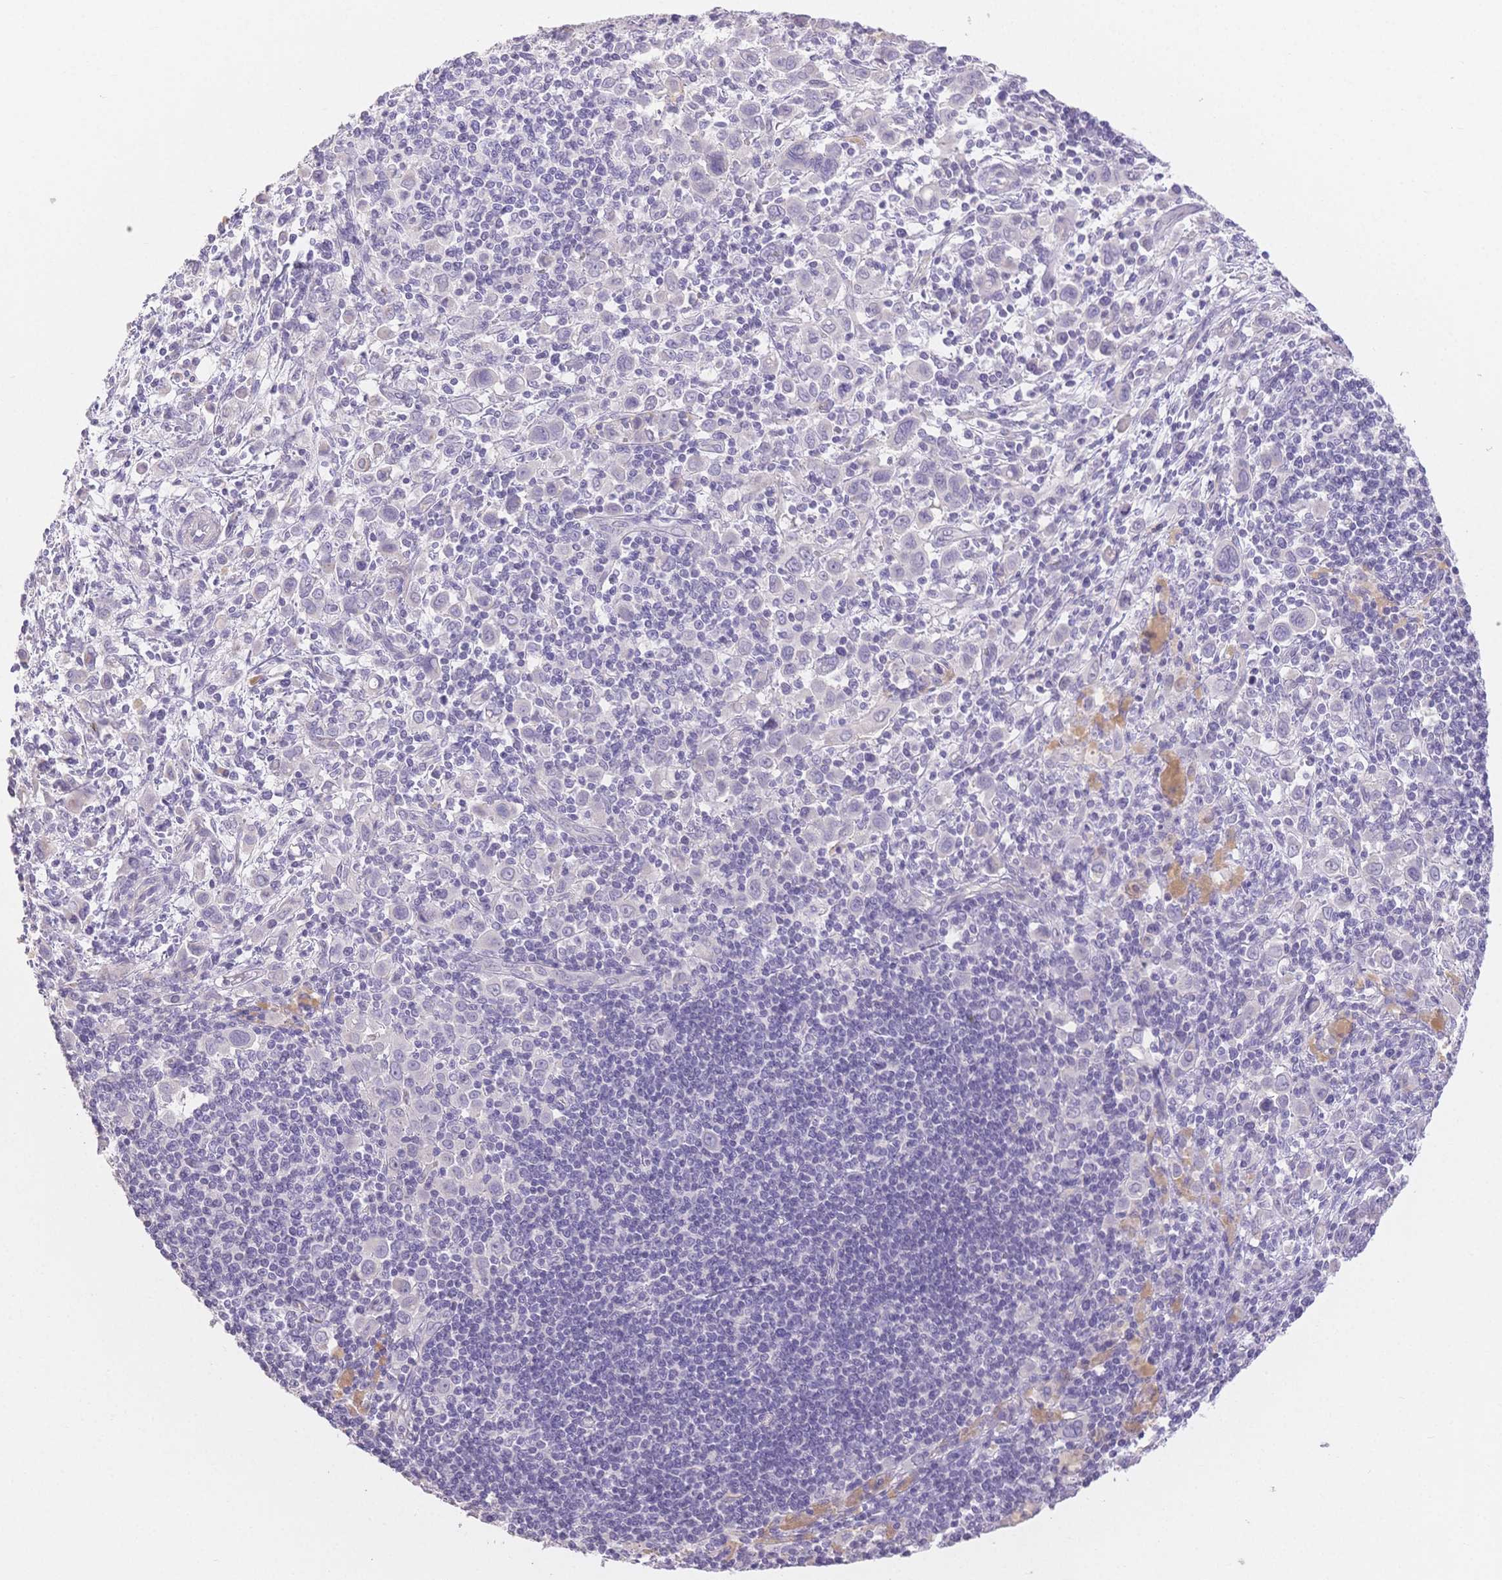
{"staining": {"intensity": "negative", "quantity": "none", "location": "none"}, "tissue": "stomach cancer", "cell_type": "Tumor cells", "image_type": "cancer", "snomed": [{"axis": "morphology", "description": "Adenocarcinoma, NOS"}, {"axis": "topography", "description": "Stomach, upper"}], "caption": "A histopathology image of human adenocarcinoma (stomach) is negative for staining in tumor cells. The staining is performed using DAB (3,3'-diaminobenzidine) brown chromogen with nuclei counter-stained in using hematoxylin.", "gene": "SUV39H2", "patient": {"sex": "male", "age": 75}}